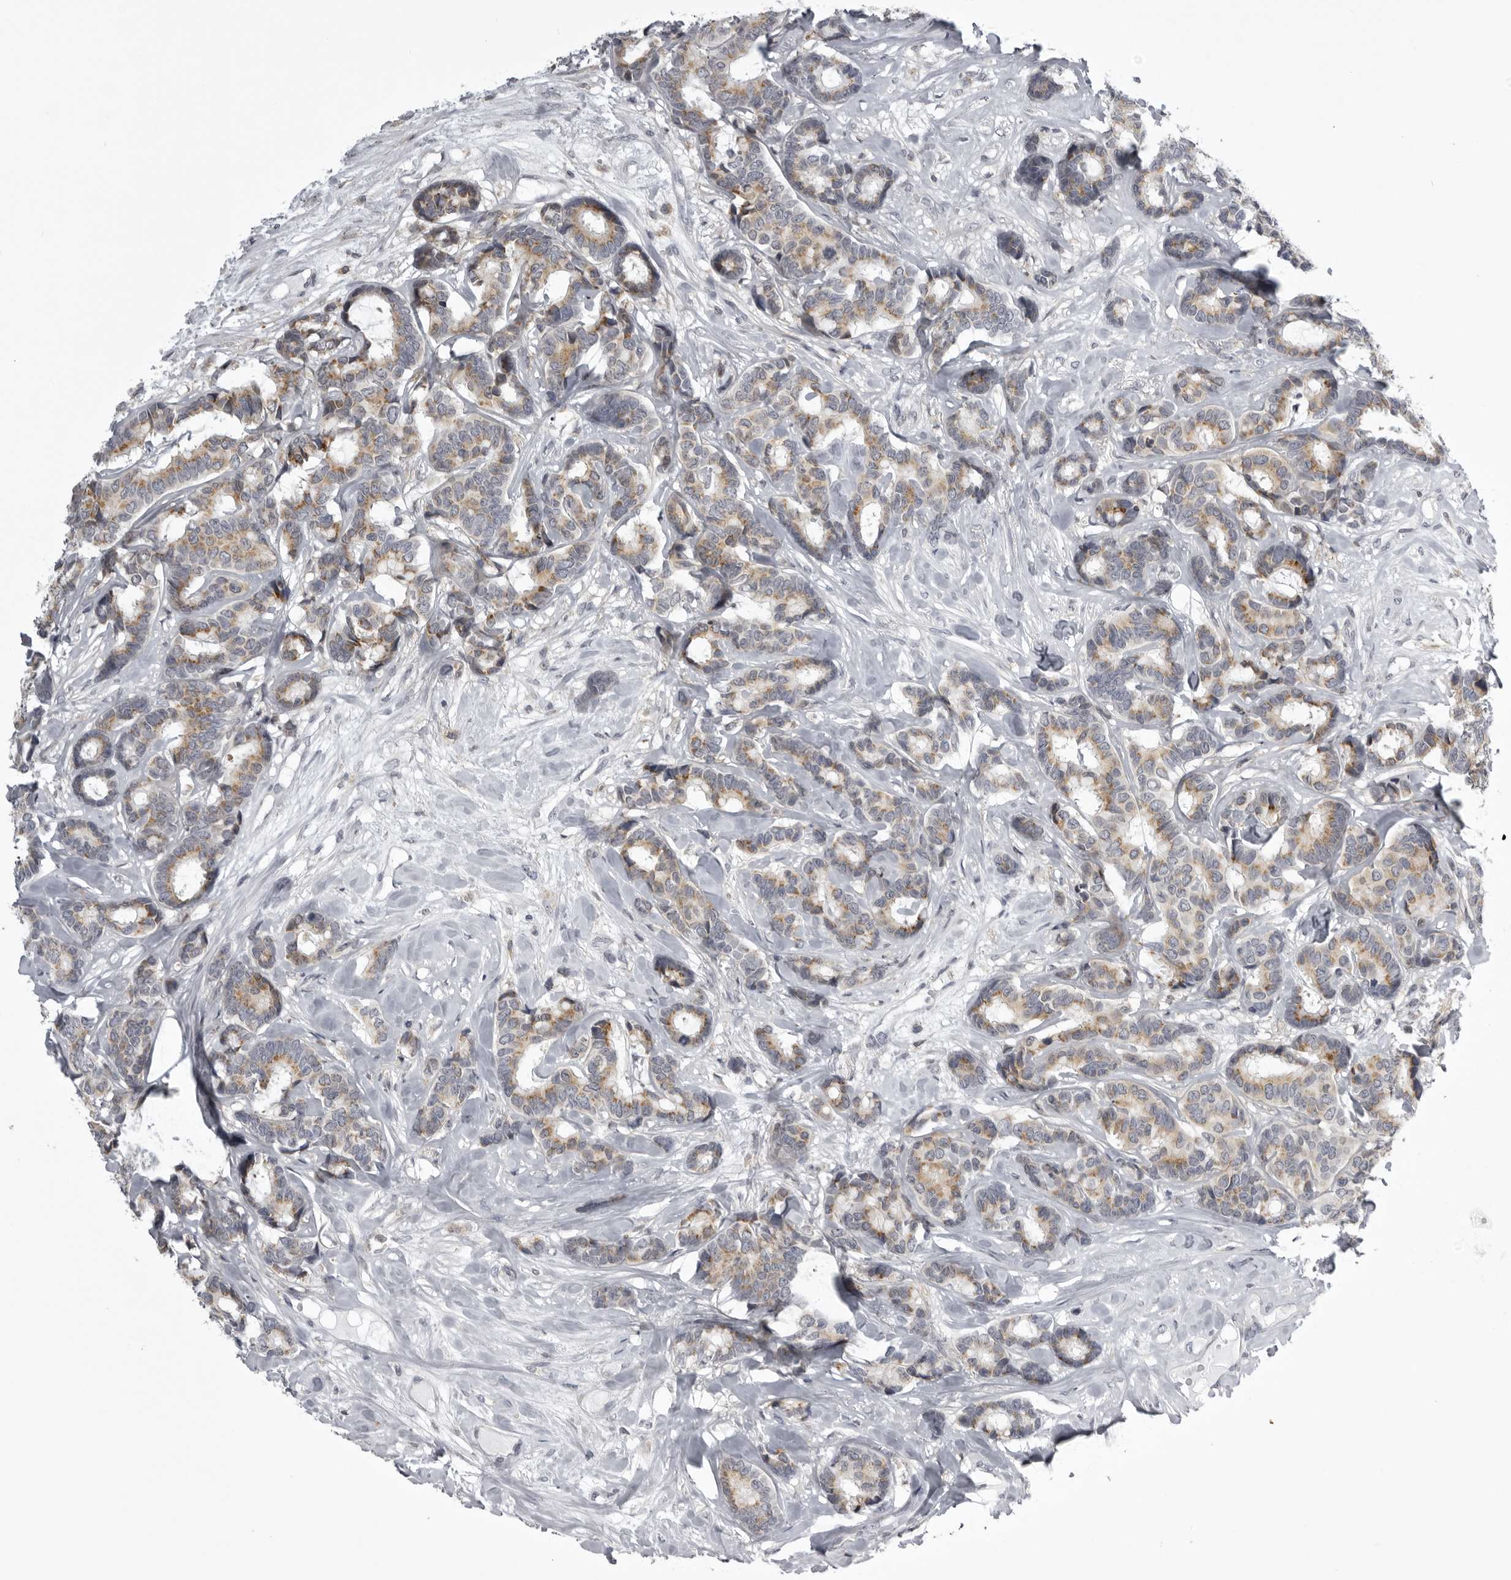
{"staining": {"intensity": "moderate", "quantity": ">75%", "location": "cytoplasmic/membranous"}, "tissue": "breast cancer", "cell_type": "Tumor cells", "image_type": "cancer", "snomed": [{"axis": "morphology", "description": "Duct carcinoma"}, {"axis": "topography", "description": "Breast"}], "caption": "Human breast invasive ductal carcinoma stained with a protein marker reveals moderate staining in tumor cells.", "gene": "NCEH1", "patient": {"sex": "female", "age": 87}}